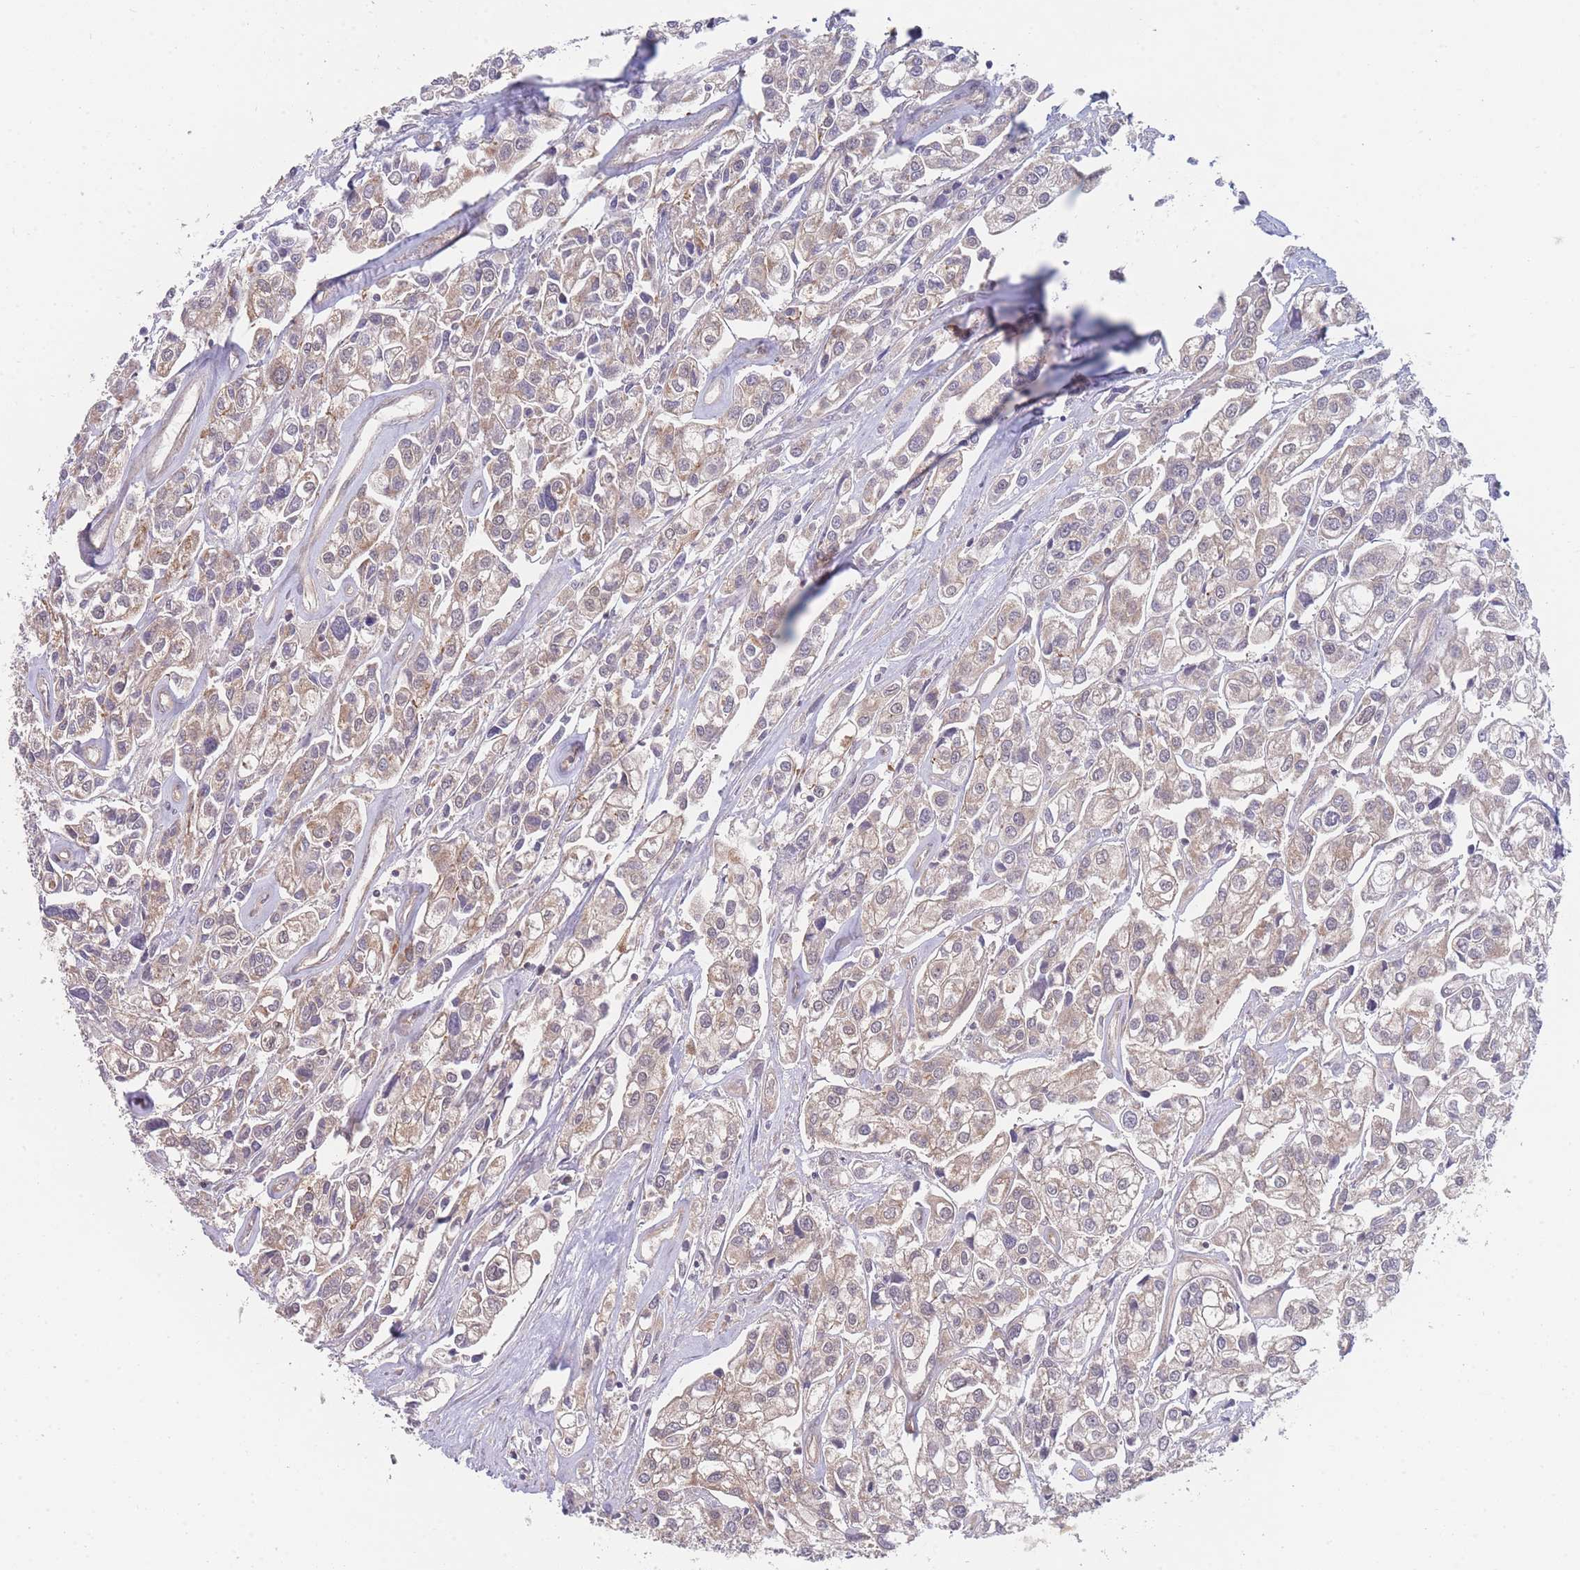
{"staining": {"intensity": "weak", "quantity": ">75%", "location": "cytoplasmic/membranous"}, "tissue": "urothelial cancer", "cell_type": "Tumor cells", "image_type": "cancer", "snomed": [{"axis": "morphology", "description": "Urothelial carcinoma, High grade"}, {"axis": "topography", "description": "Urinary bladder"}], "caption": "This micrograph reveals immunohistochemistry staining of high-grade urothelial carcinoma, with low weak cytoplasmic/membranous positivity in about >75% of tumor cells.", "gene": "MRPS18B", "patient": {"sex": "male", "age": 67}}